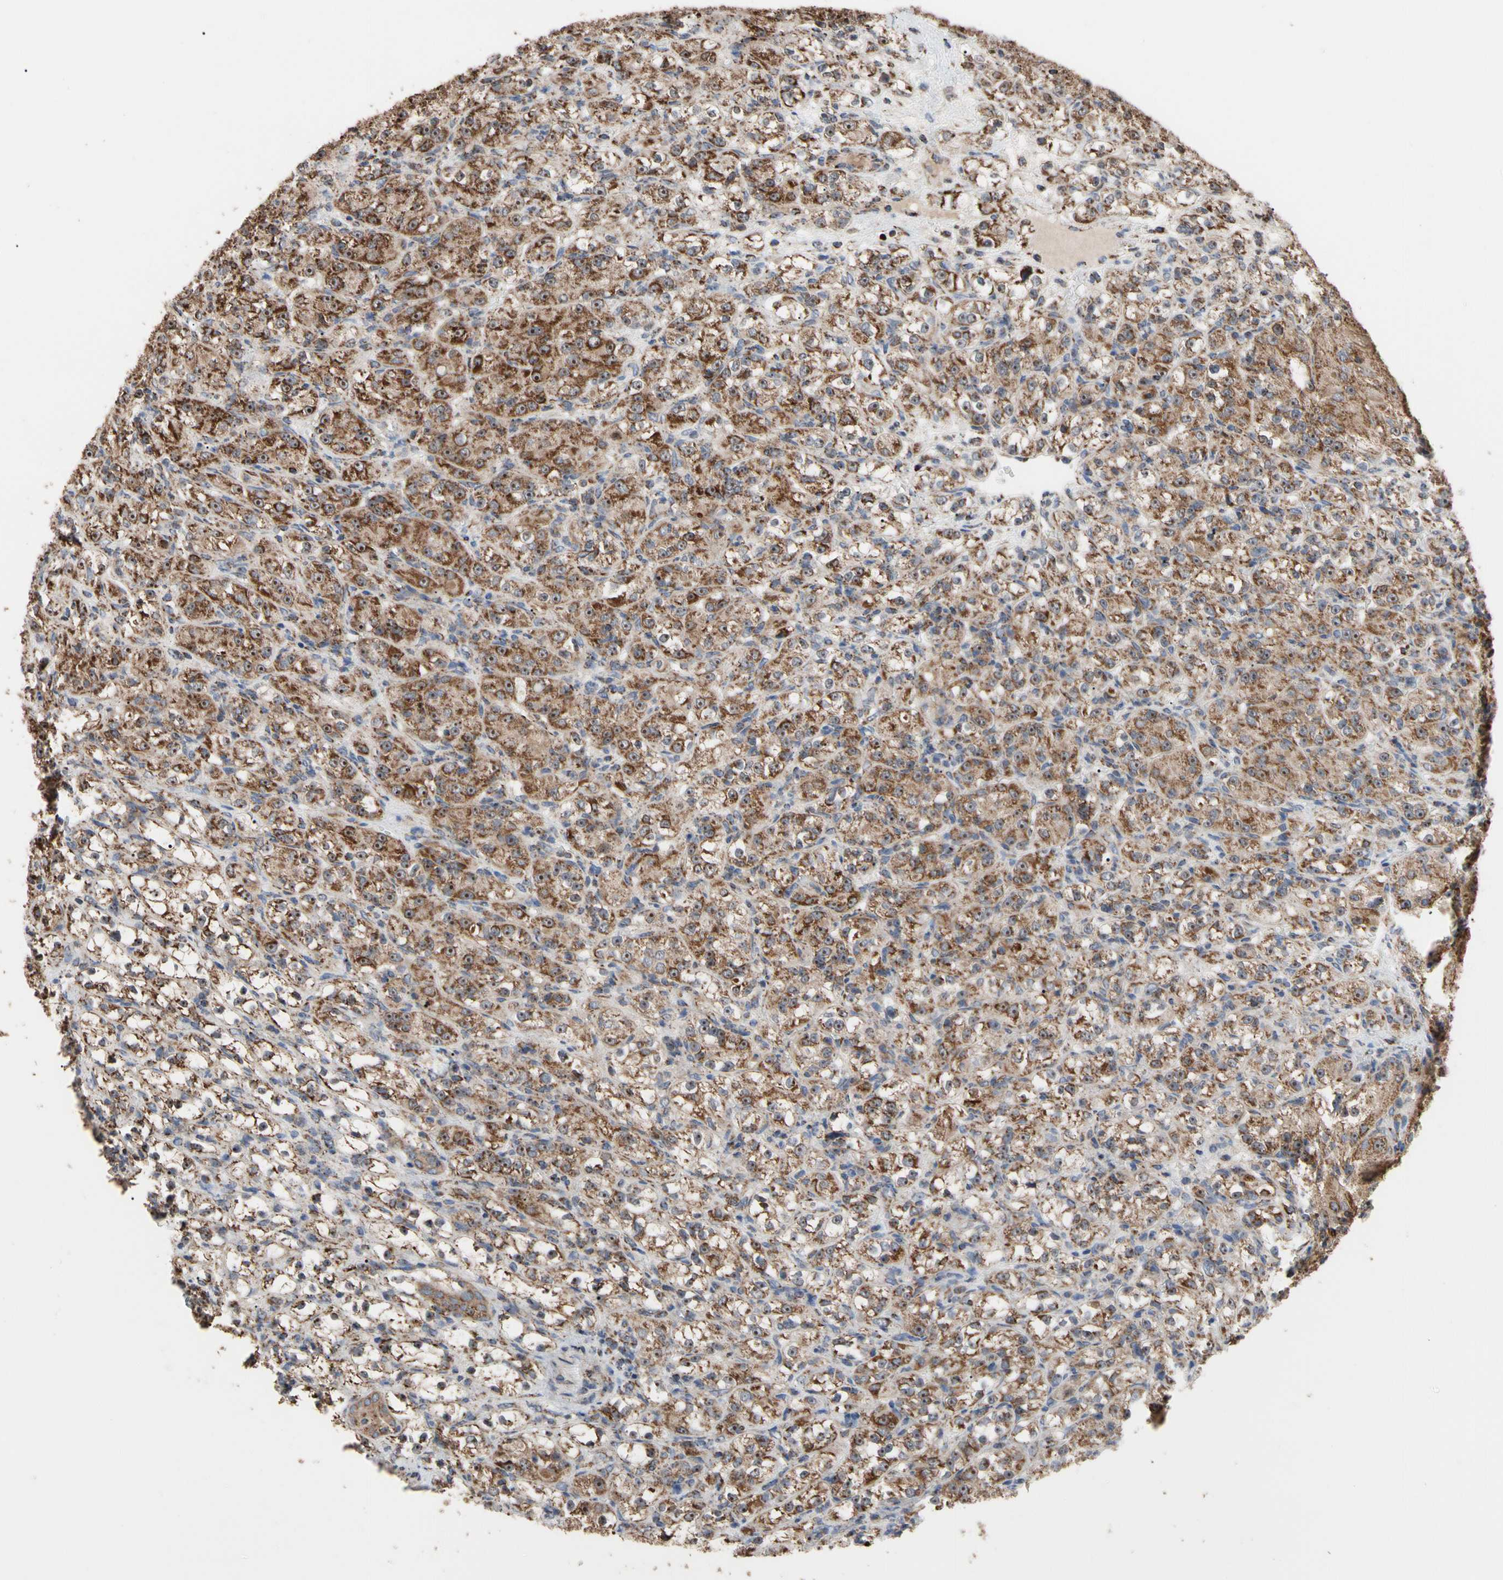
{"staining": {"intensity": "strong", "quantity": ">75%", "location": "cytoplasmic/membranous,nuclear"}, "tissue": "renal cancer", "cell_type": "Tumor cells", "image_type": "cancer", "snomed": [{"axis": "morphology", "description": "Normal tissue, NOS"}, {"axis": "morphology", "description": "Adenocarcinoma, NOS"}, {"axis": "topography", "description": "Kidney"}], "caption": "IHC of human adenocarcinoma (renal) displays high levels of strong cytoplasmic/membranous and nuclear expression in about >75% of tumor cells.", "gene": "FAM110B", "patient": {"sex": "male", "age": 61}}